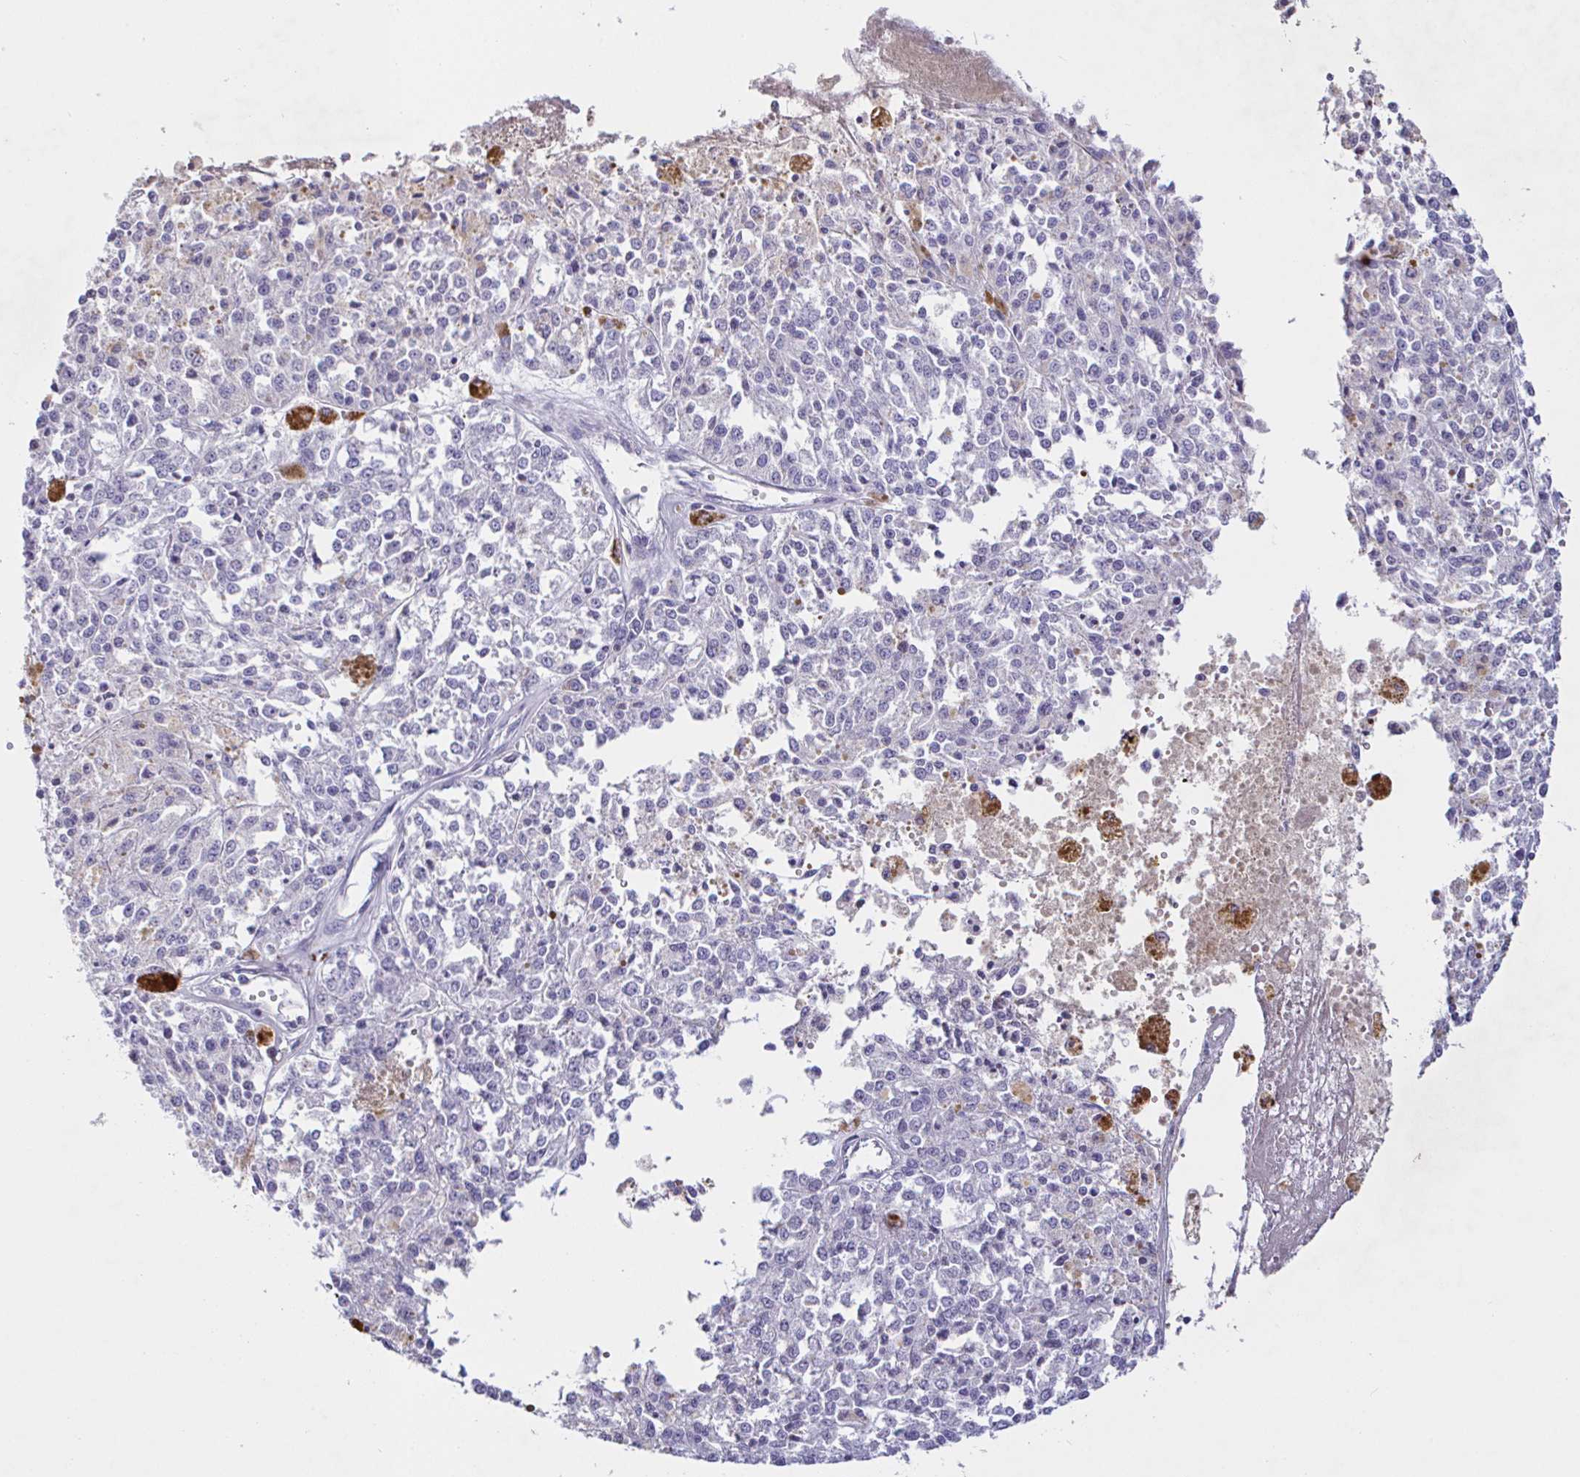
{"staining": {"intensity": "negative", "quantity": "none", "location": "none"}, "tissue": "melanoma", "cell_type": "Tumor cells", "image_type": "cancer", "snomed": [{"axis": "morphology", "description": "Malignant melanoma, Metastatic site"}, {"axis": "topography", "description": "Lymph node"}], "caption": "A micrograph of human malignant melanoma (metastatic site) is negative for staining in tumor cells. Nuclei are stained in blue.", "gene": "SAA4", "patient": {"sex": "female", "age": 64}}